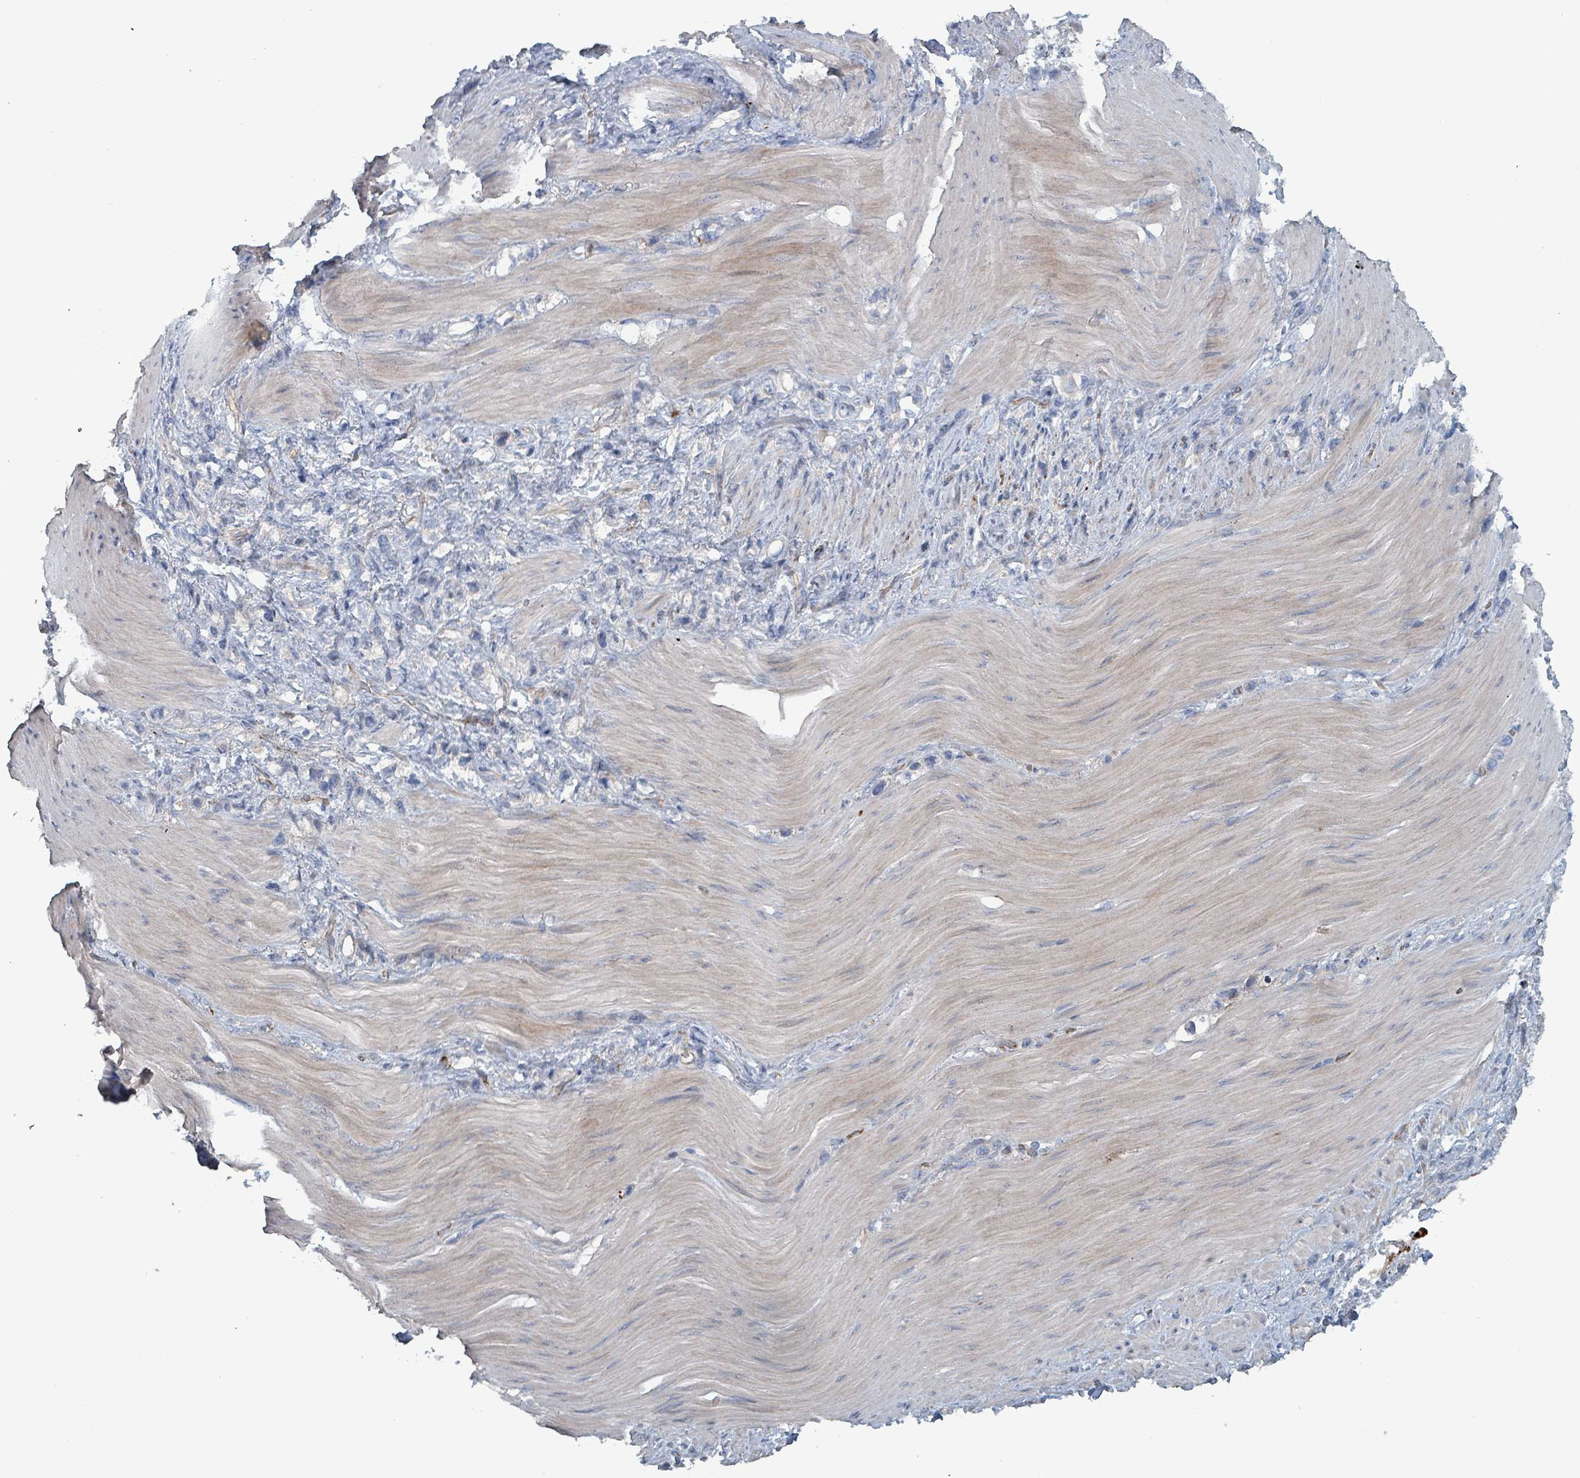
{"staining": {"intensity": "negative", "quantity": "none", "location": "none"}, "tissue": "stomach cancer", "cell_type": "Tumor cells", "image_type": "cancer", "snomed": [{"axis": "morphology", "description": "Adenocarcinoma, NOS"}, {"axis": "topography", "description": "Stomach"}], "caption": "Immunohistochemistry (IHC) photomicrograph of human stomach adenocarcinoma stained for a protein (brown), which shows no positivity in tumor cells.", "gene": "TAAR5", "patient": {"sex": "female", "age": 65}}